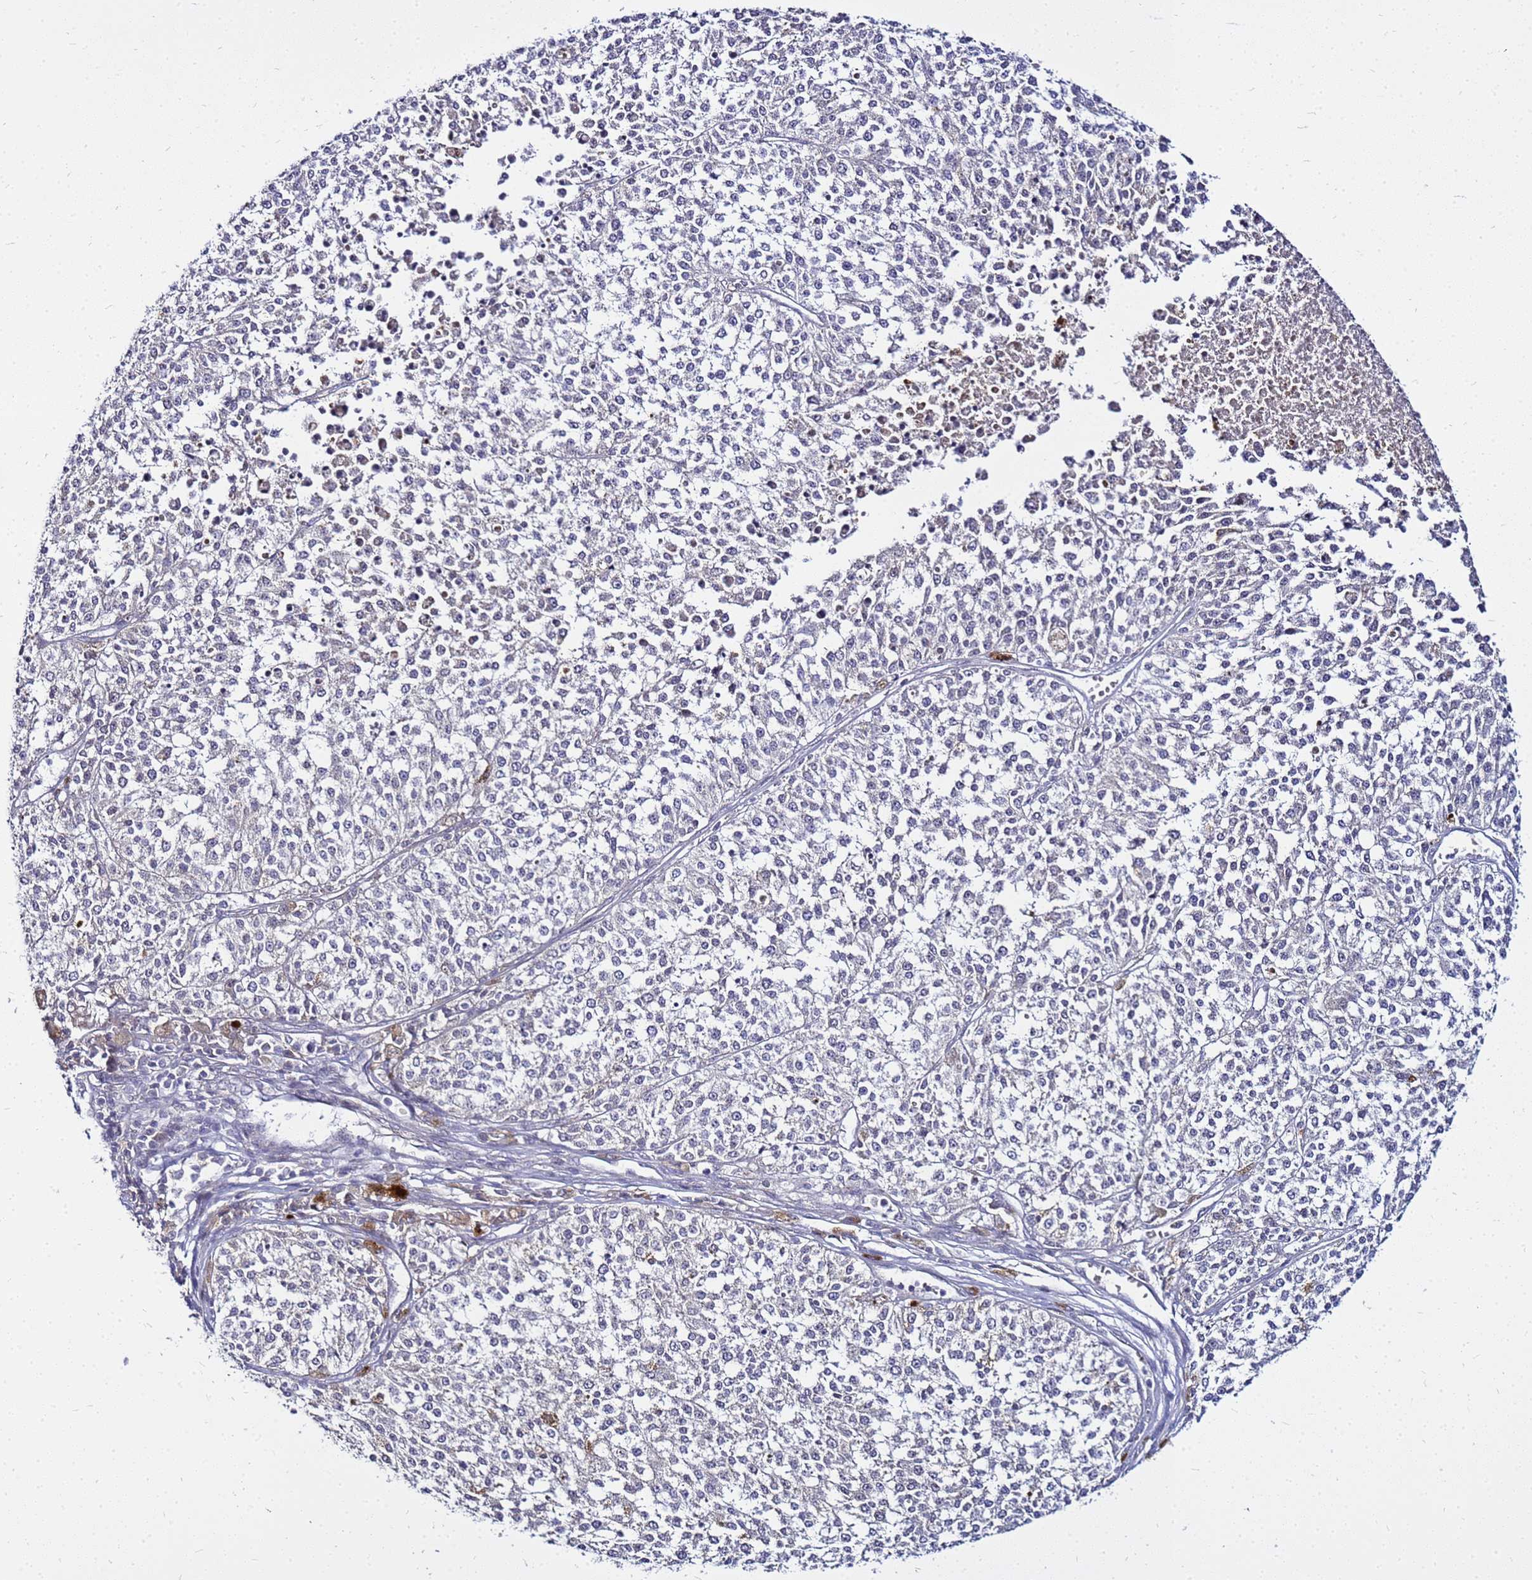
{"staining": {"intensity": "negative", "quantity": "none", "location": "none"}, "tissue": "melanoma", "cell_type": "Tumor cells", "image_type": "cancer", "snomed": [{"axis": "morphology", "description": "Malignant melanoma, NOS"}, {"axis": "topography", "description": "Skin"}], "caption": "Malignant melanoma was stained to show a protein in brown. There is no significant positivity in tumor cells. The staining is performed using DAB brown chromogen with nuclei counter-stained in using hematoxylin.", "gene": "SAT1", "patient": {"sex": "female", "age": 64}}